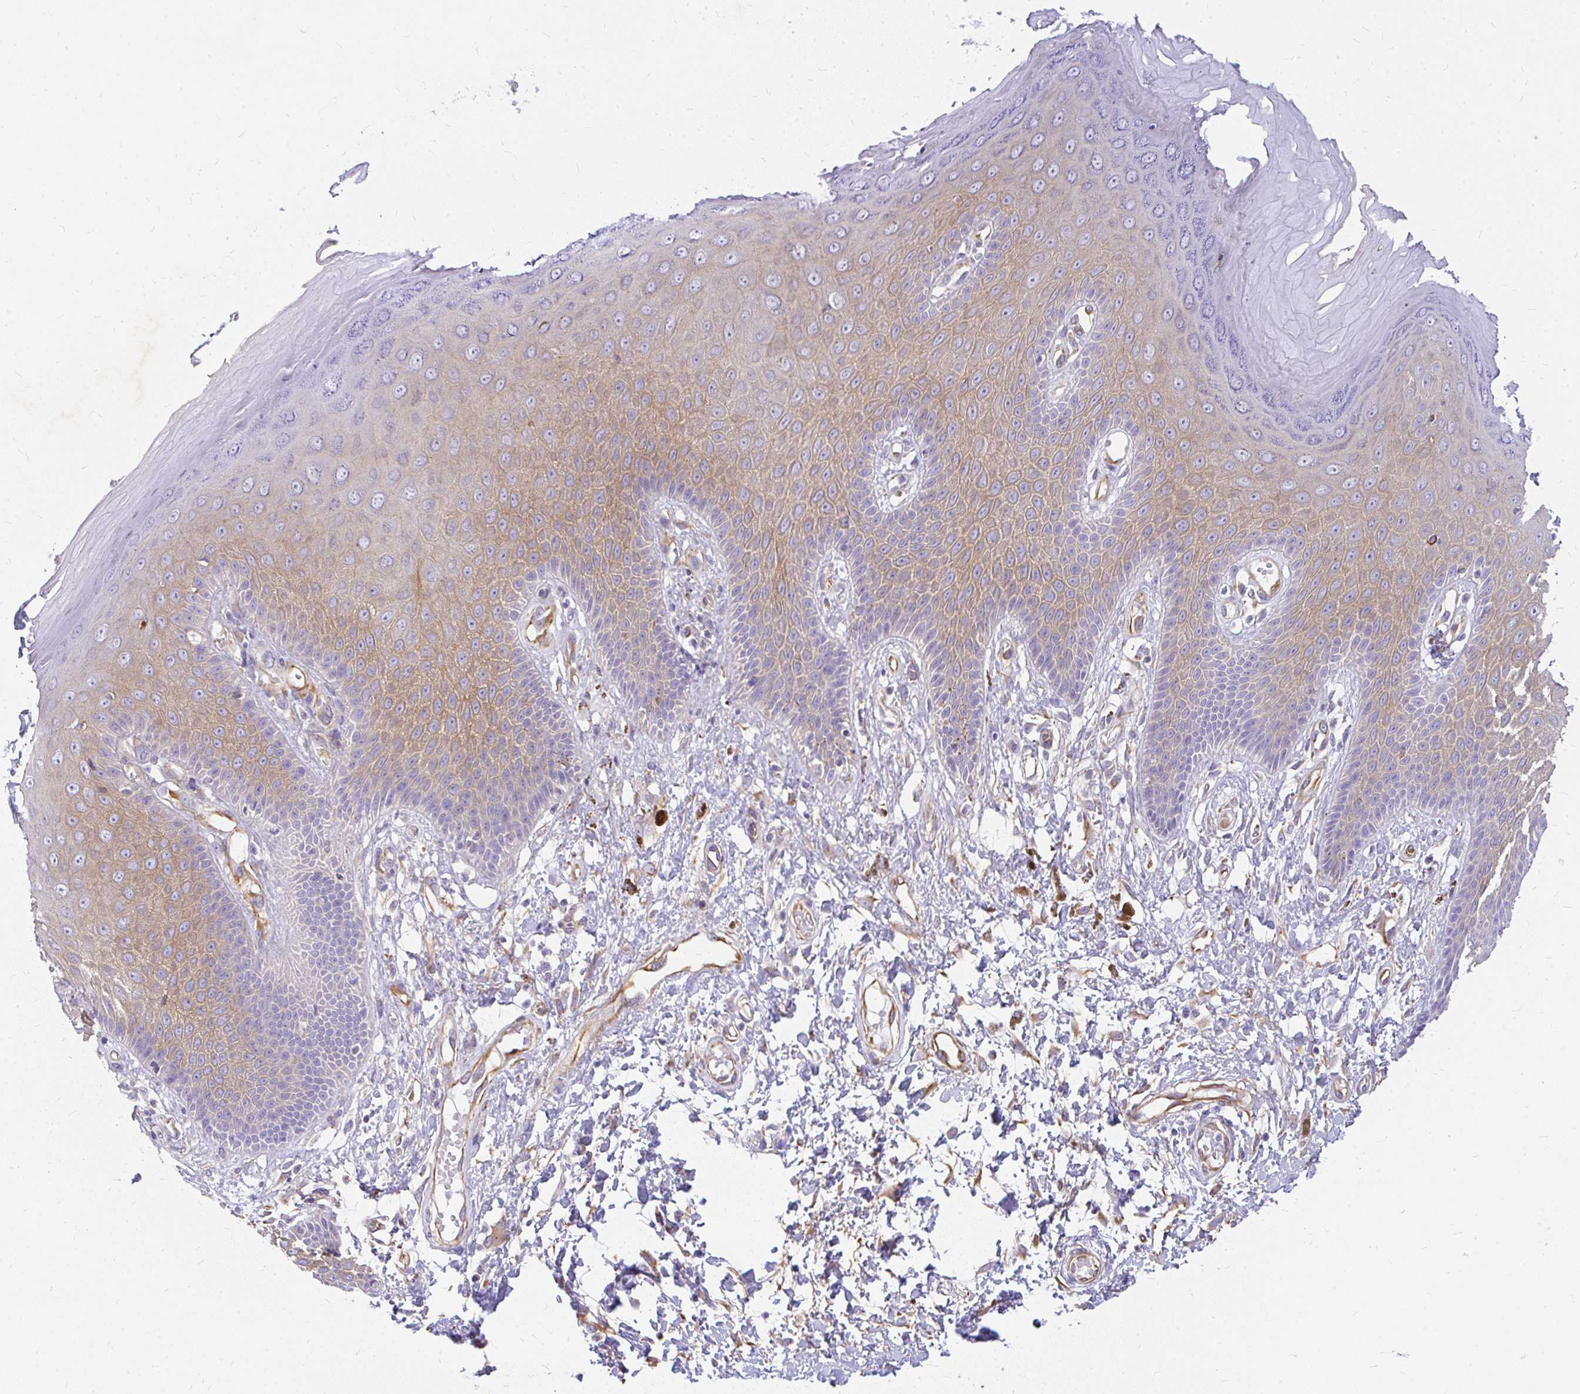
{"staining": {"intensity": "moderate", "quantity": "<25%", "location": "cytoplasmic/membranous"}, "tissue": "skin", "cell_type": "Epidermal cells", "image_type": "normal", "snomed": [{"axis": "morphology", "description": "Normal tissue, NOS"}, {"axis": "topography", "description": "Anal"}, {"axis": "topography", "description": "Peripheral nerve tissue"}], "caption": "Immunohistochemistry image of unremarkable skin: human skin stained using IHC demonstrates low levels of moderate protein expression localized specifically in the cytoplasmic/membranous of epidermal cells, appearing as a cytoplasmic/membranous brown color.", "gene": "FAM83C", "patient": {"sex": "male", "age": 78}}